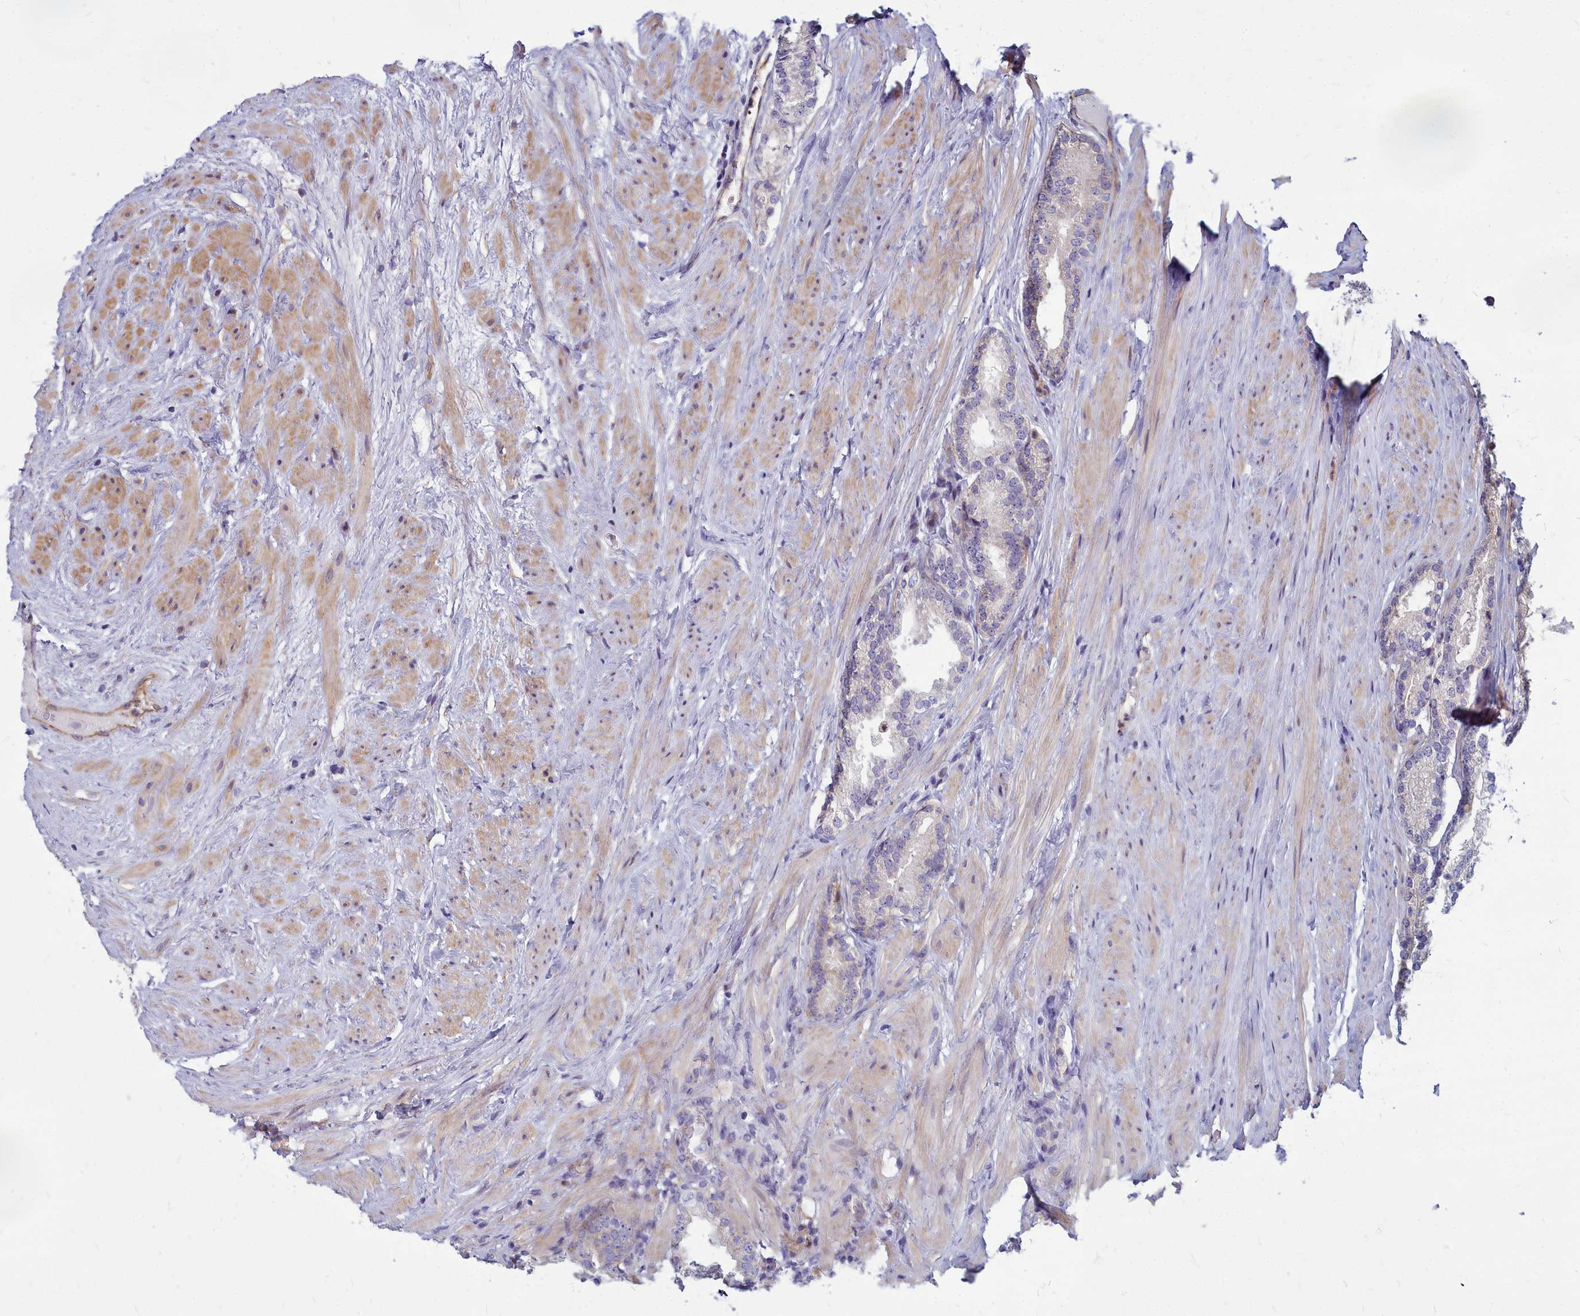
{"staining": {"intensity": "negative", "quantity": "none", "location": "none"}, "tissue": "prostate cancer", "cell_type": "Tumor cells", "image_type": "cancer", "snomed": [{"axis": "morphology", "description": "Adenocarcinoma, Low grade"}, {"axis": "topography", "description": "Prostate"}], "caption": "This is an immunohistochemistry (IHC) histopathology image of human adenocarcinoma (low-grade) (prostate). There is no expression in tumor cells.", "gene": "TTC5", "patient": {"sex": "male", "age": 68}}